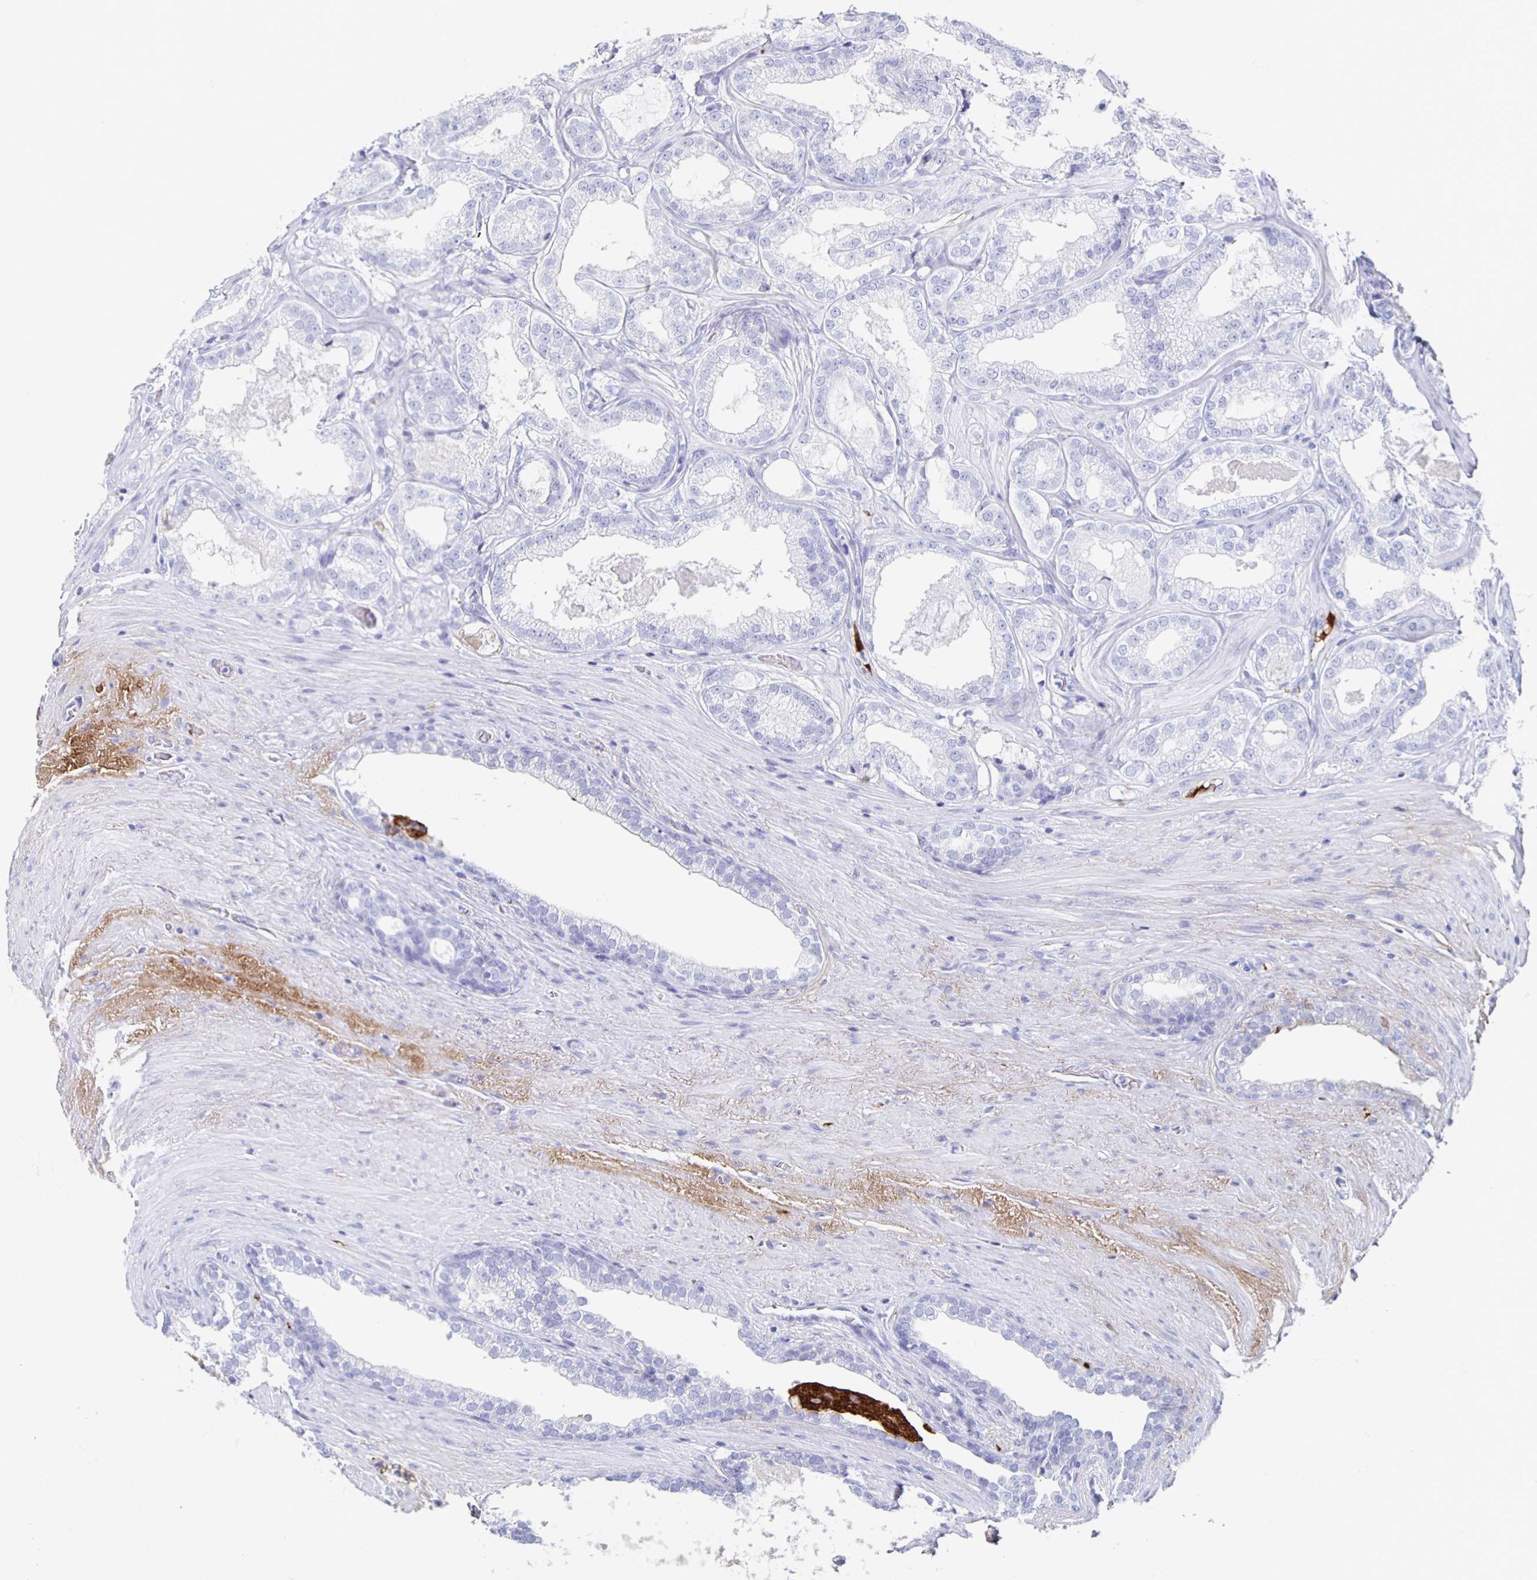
{"staining": {"intensity": "negative", "quantity": "none", "location": "none"}, "tissue": "prostate cancer", "cell_type": "Tumor cells", "image_type": "cancer", "snomed": [{"axis": "morphology", "description": "Adenocarcinoma, High grade"}, {"axis": "topography", "description": "Prostate"}], "caption": "Adenocarcinoma (high-grade) (prostate) stained for a protein using immunohistochemistry (IHC) shows no positivity tumor cells.", "gene": "FGA", "patient": {"sex": "male", "age": 65}}